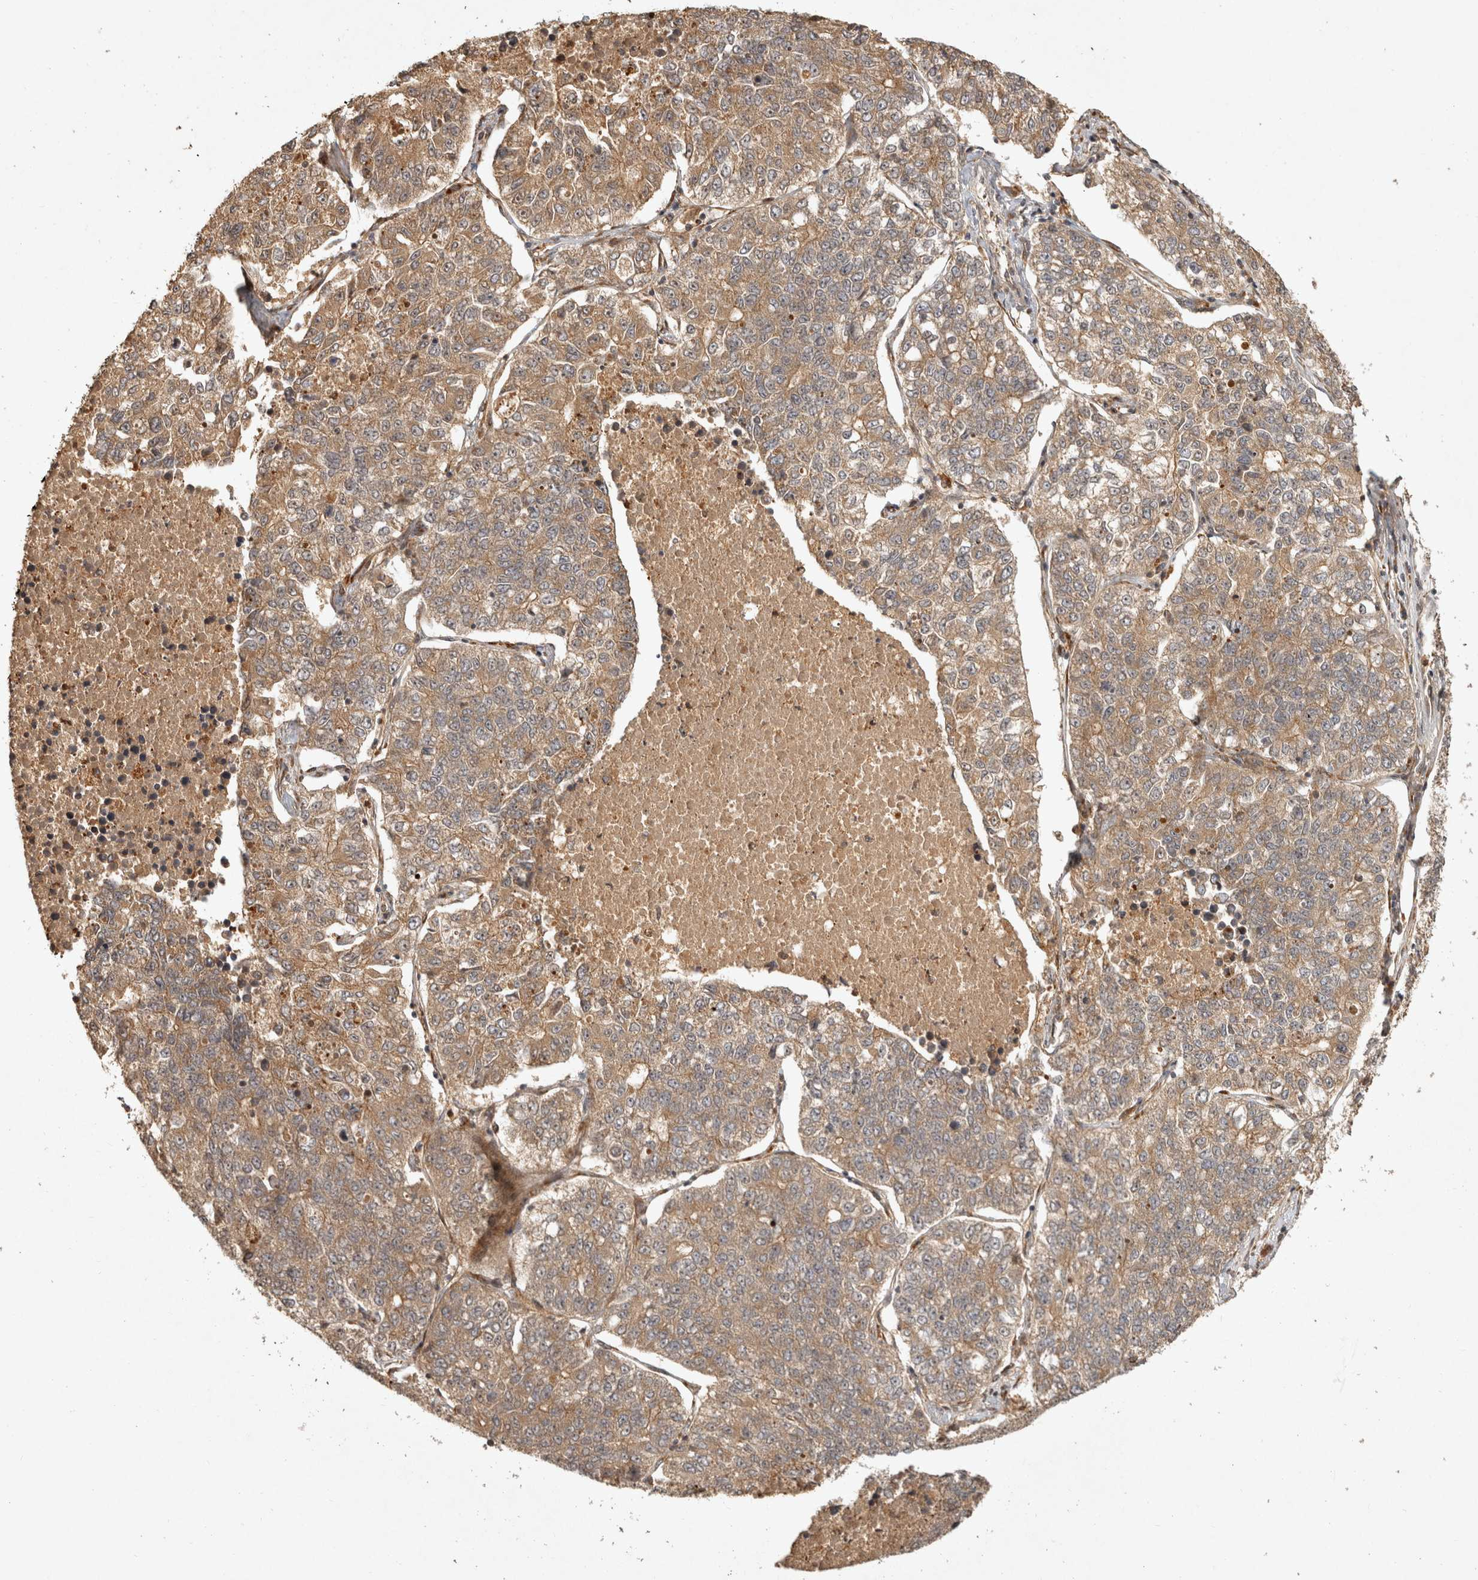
{"staining": {"intensity": "weak", "quantity": ">75%", "location": "cytoplasmic/membranous"}, "tissue": "lung cancer", "cell_type": "Tumor cells", "image_type": "cancer", "snomed": [{"axis": "morphology", "description": "Adenocarcinoma, NOS"}, {"axis": "topography", "description": "Lung"}], "caption": "A brown stain shows weak cytoplasmic/membranous expression of a protein in human lung cancer tumor cells.", "gene": "CAMSAP2", "patient": {"sex": "male", "age": 49}}